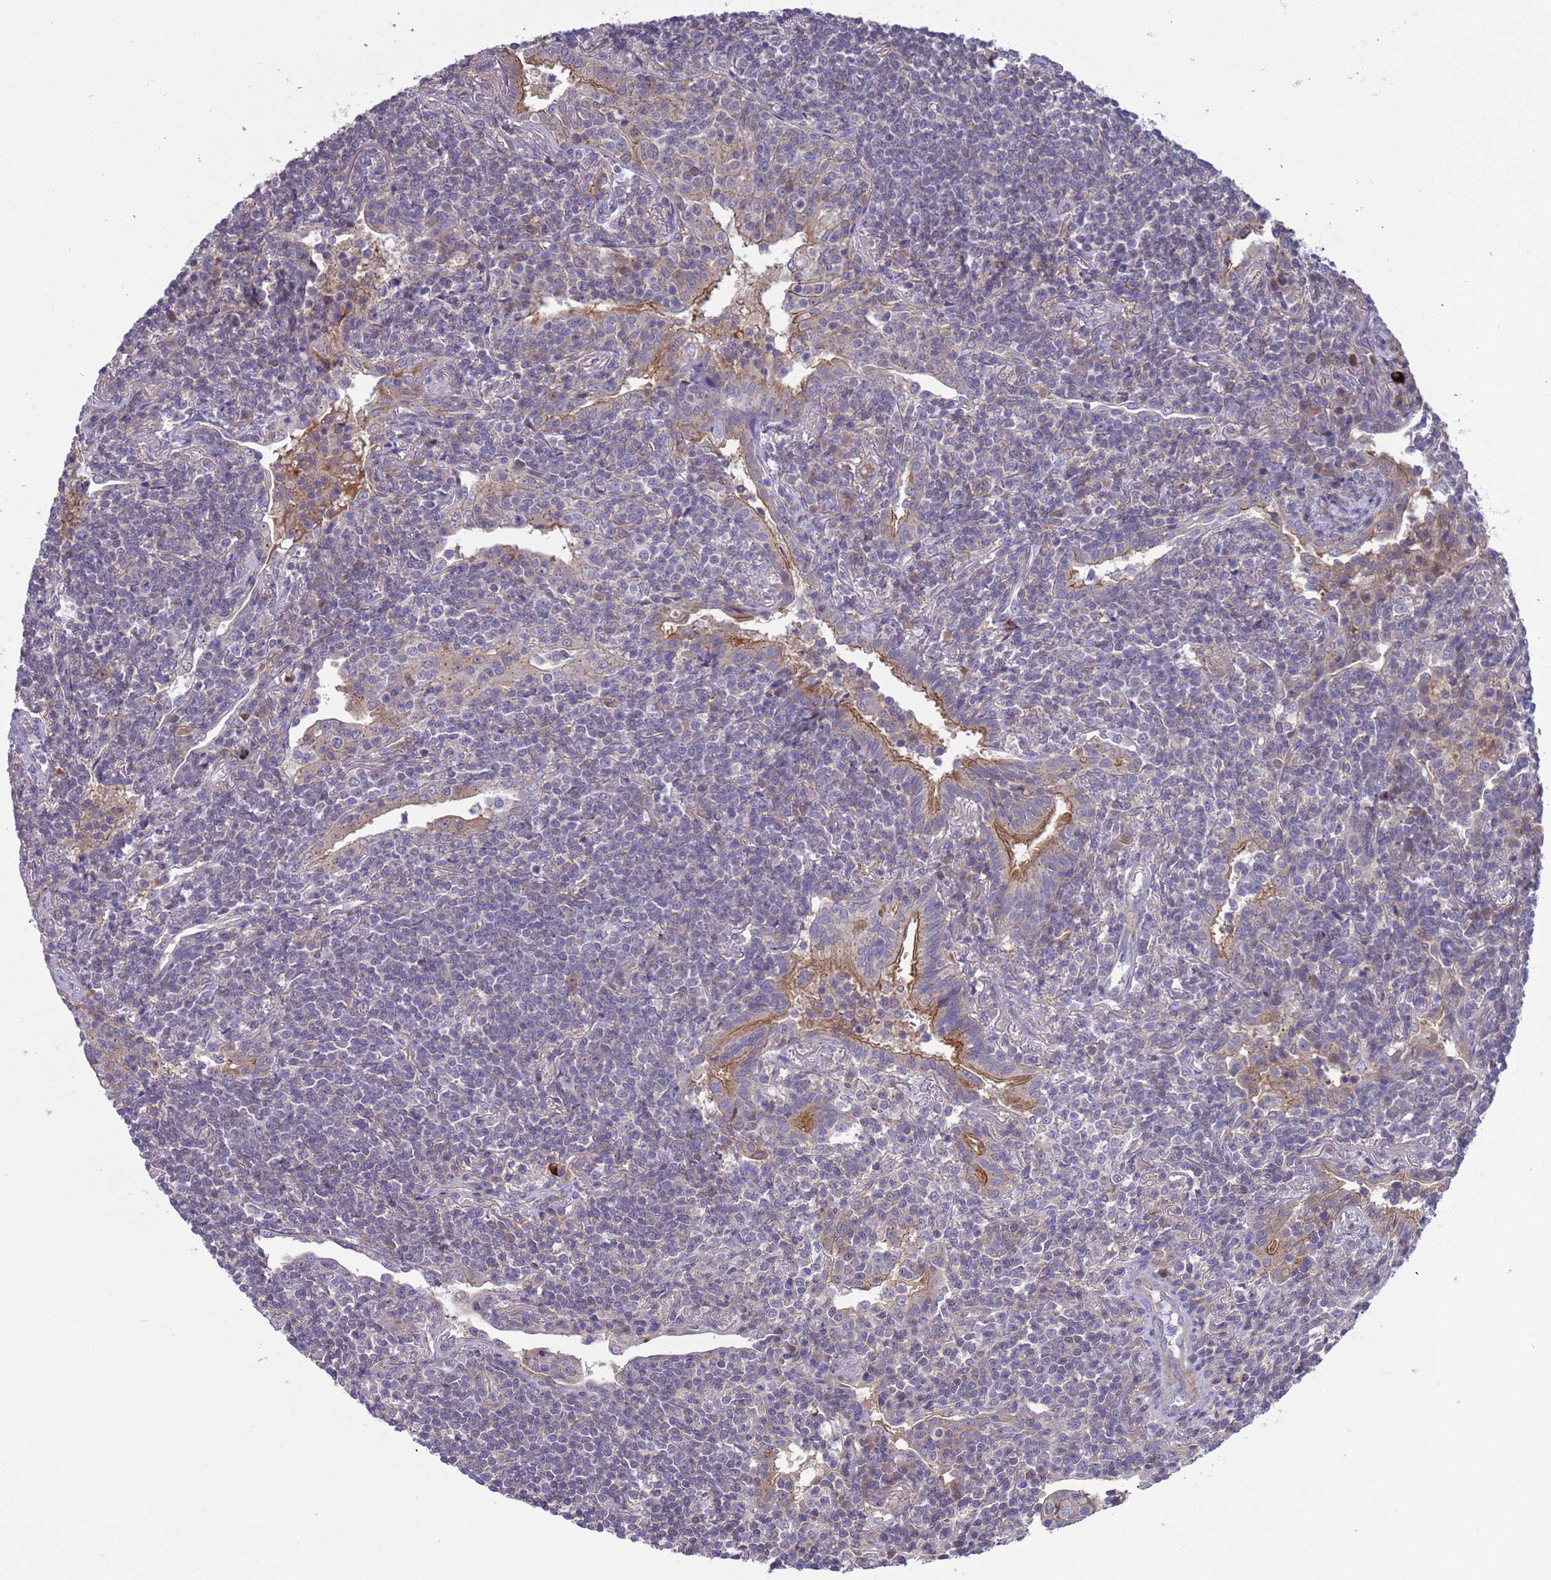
{"staining": {"intensity": "negative", "quantity": "none", "location": "none"}, "tissue": "lymphoma", "cell_type": "Tumor cells", "image_type": "cancer", "snomed": [{"axis": "morphology", "description": "Malignant lymphoma, non-Hodgkin's type, Low grade"}, {"axis": "topography", "description": "Lung"}], "caption": "Tumor cells show no significant staining in low-grade malignant lymphoma, non-Hodgkin's type.", "gene": "GJA10", "patient": {"sex": "female", "age": 71}}